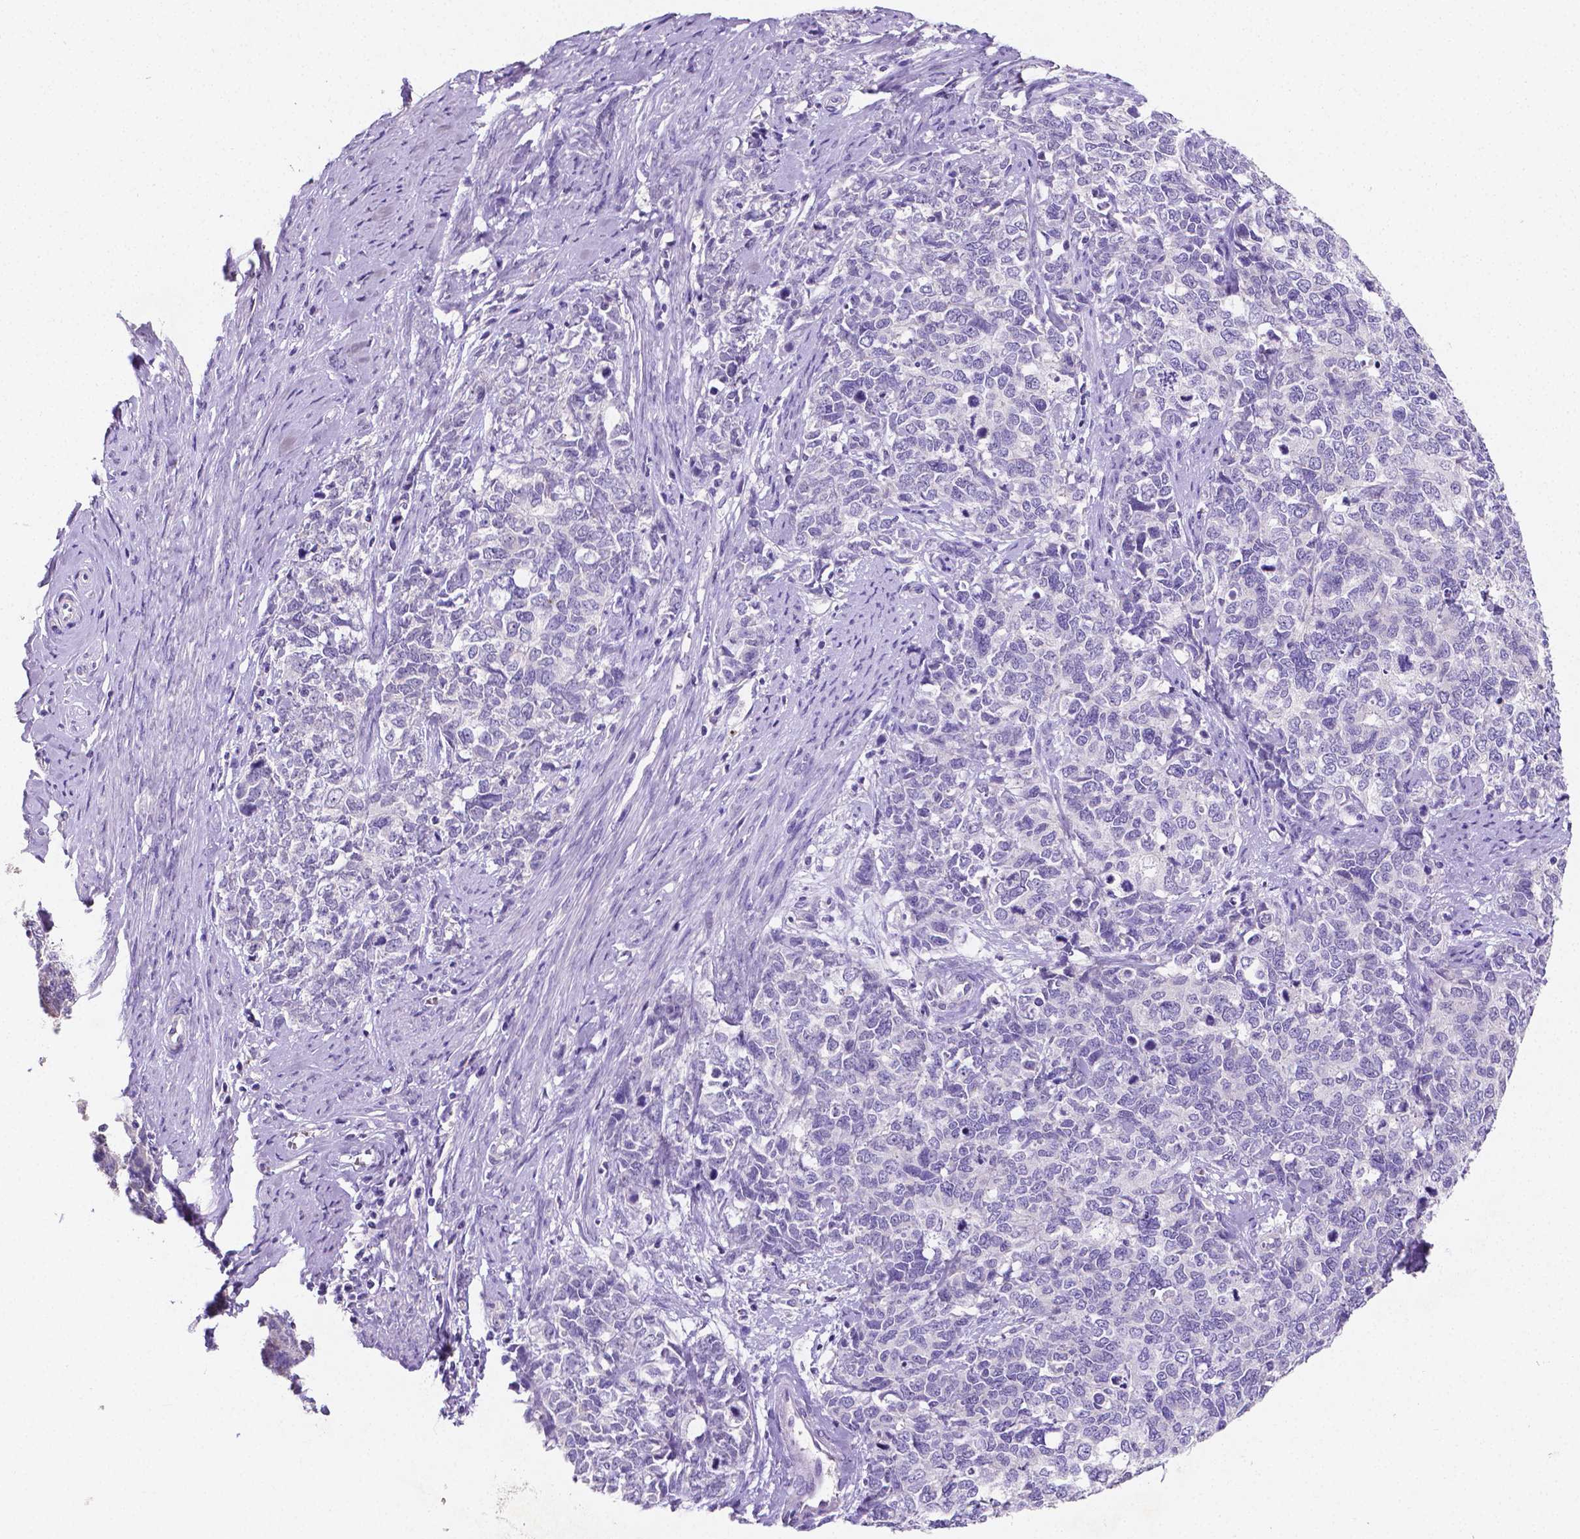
{"staining": {"intensity": "negative", "quantity": "none", "location": "none"}, "tissue": "cervical cancer", "cell_type": "Tumor cells", "image_type": "cancer", "snomed": [{"axis": "morphology", "description": "Squamous cell carcinoma, NOS"}, {"axis": "topography", "description": "Cervix"}], "caption": "Photomicrograph shows no protein expression in tumor cells of cervical cancer tissue.", "gene": "SATB2", "patient": {"sex": "female", "age": 63}}